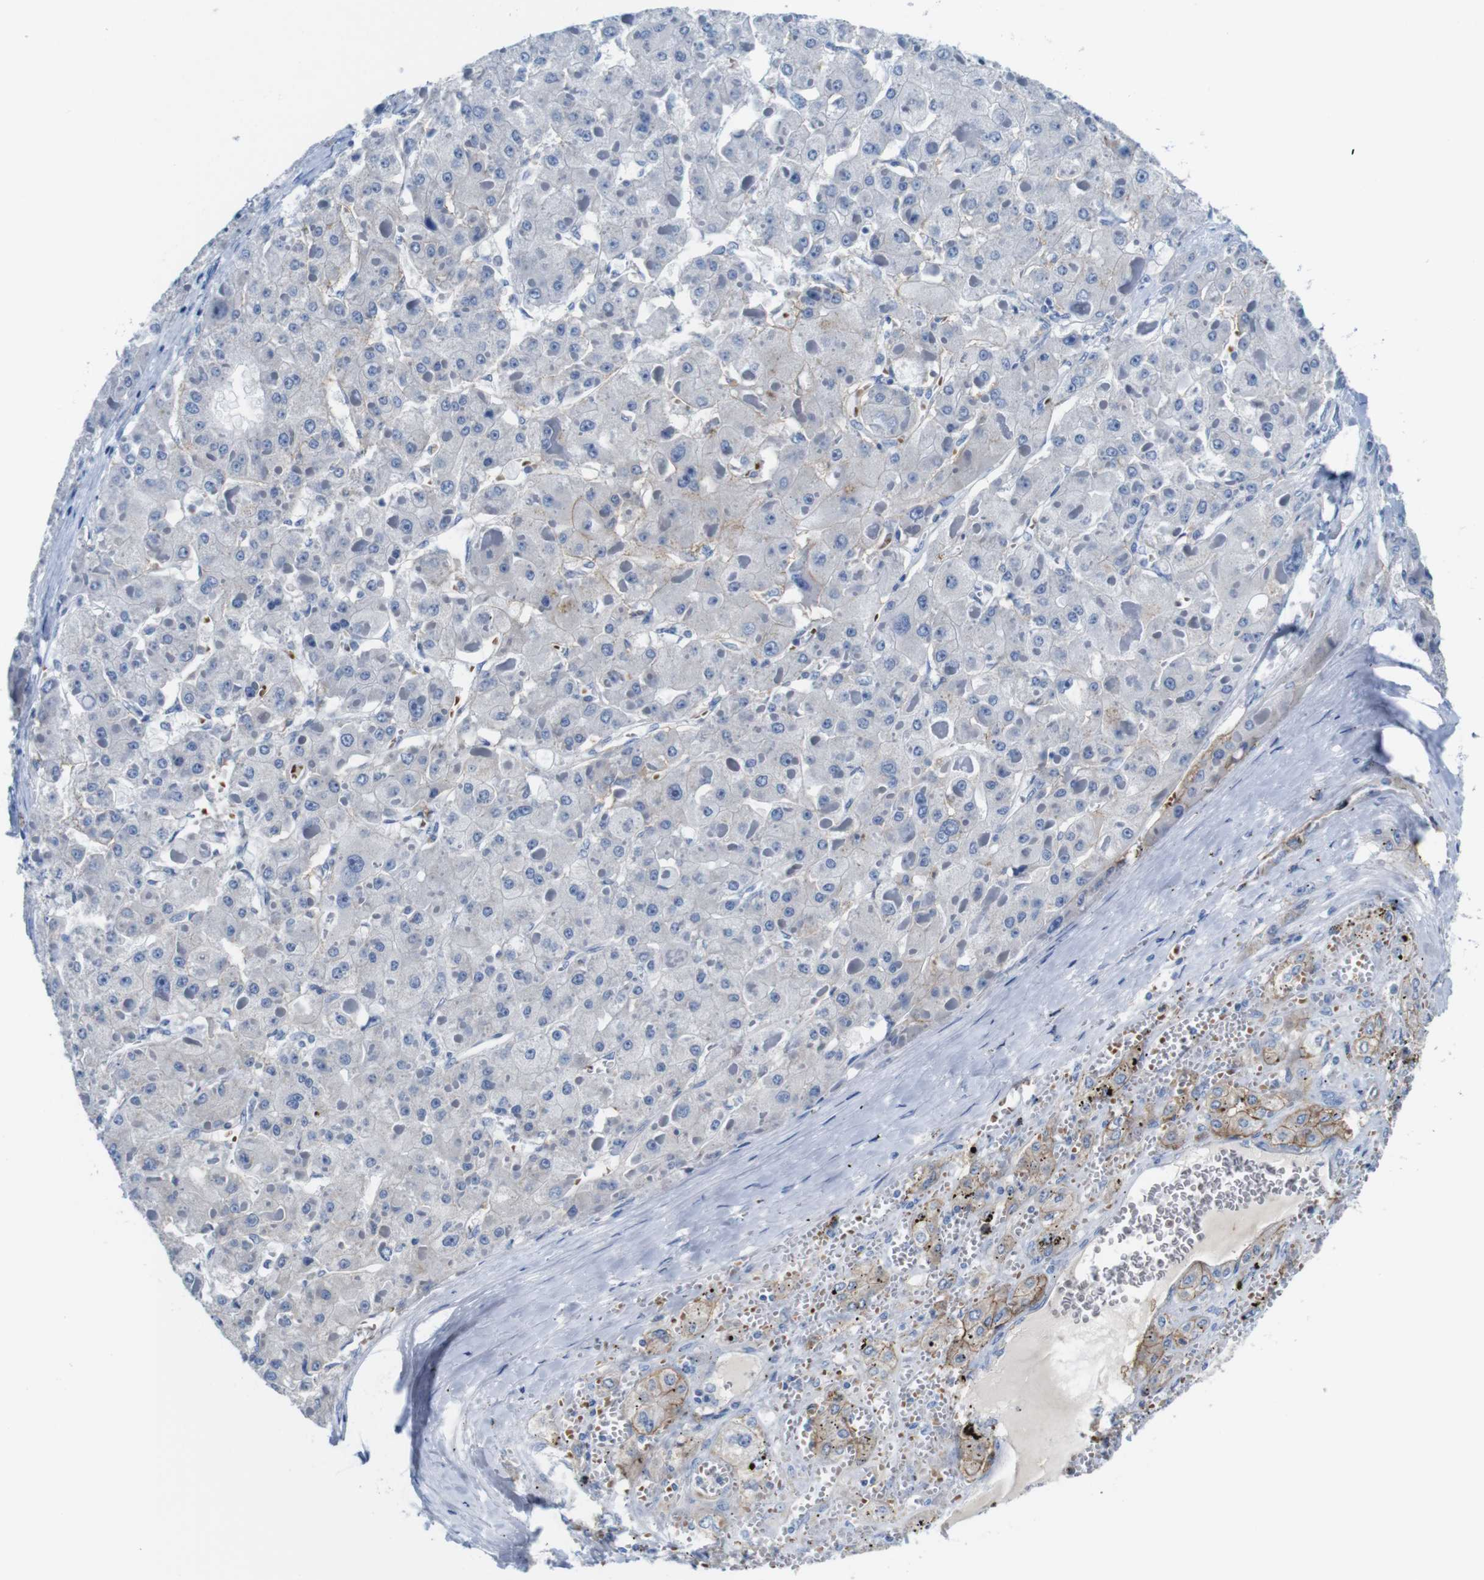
{"staining": {"intensity": "negative", "quantity": "none", "location": "none"}, "tissue": "liver cancer", "cell_type": "Tumor cells", "image_type": "cancer", "snomed": [{"axis": "morphology", "description": "Carcinoma, Hepatocellular, NOS"}, {"axis": "topography", "description": "Liver"}], "caption": "This is a micrograph of IHC staining of liver hepatocellular carcinoma, which shows no positivity in tumor cells.", "gene": "IGSF8", "patient": {"sex": "female", "age": 73}}